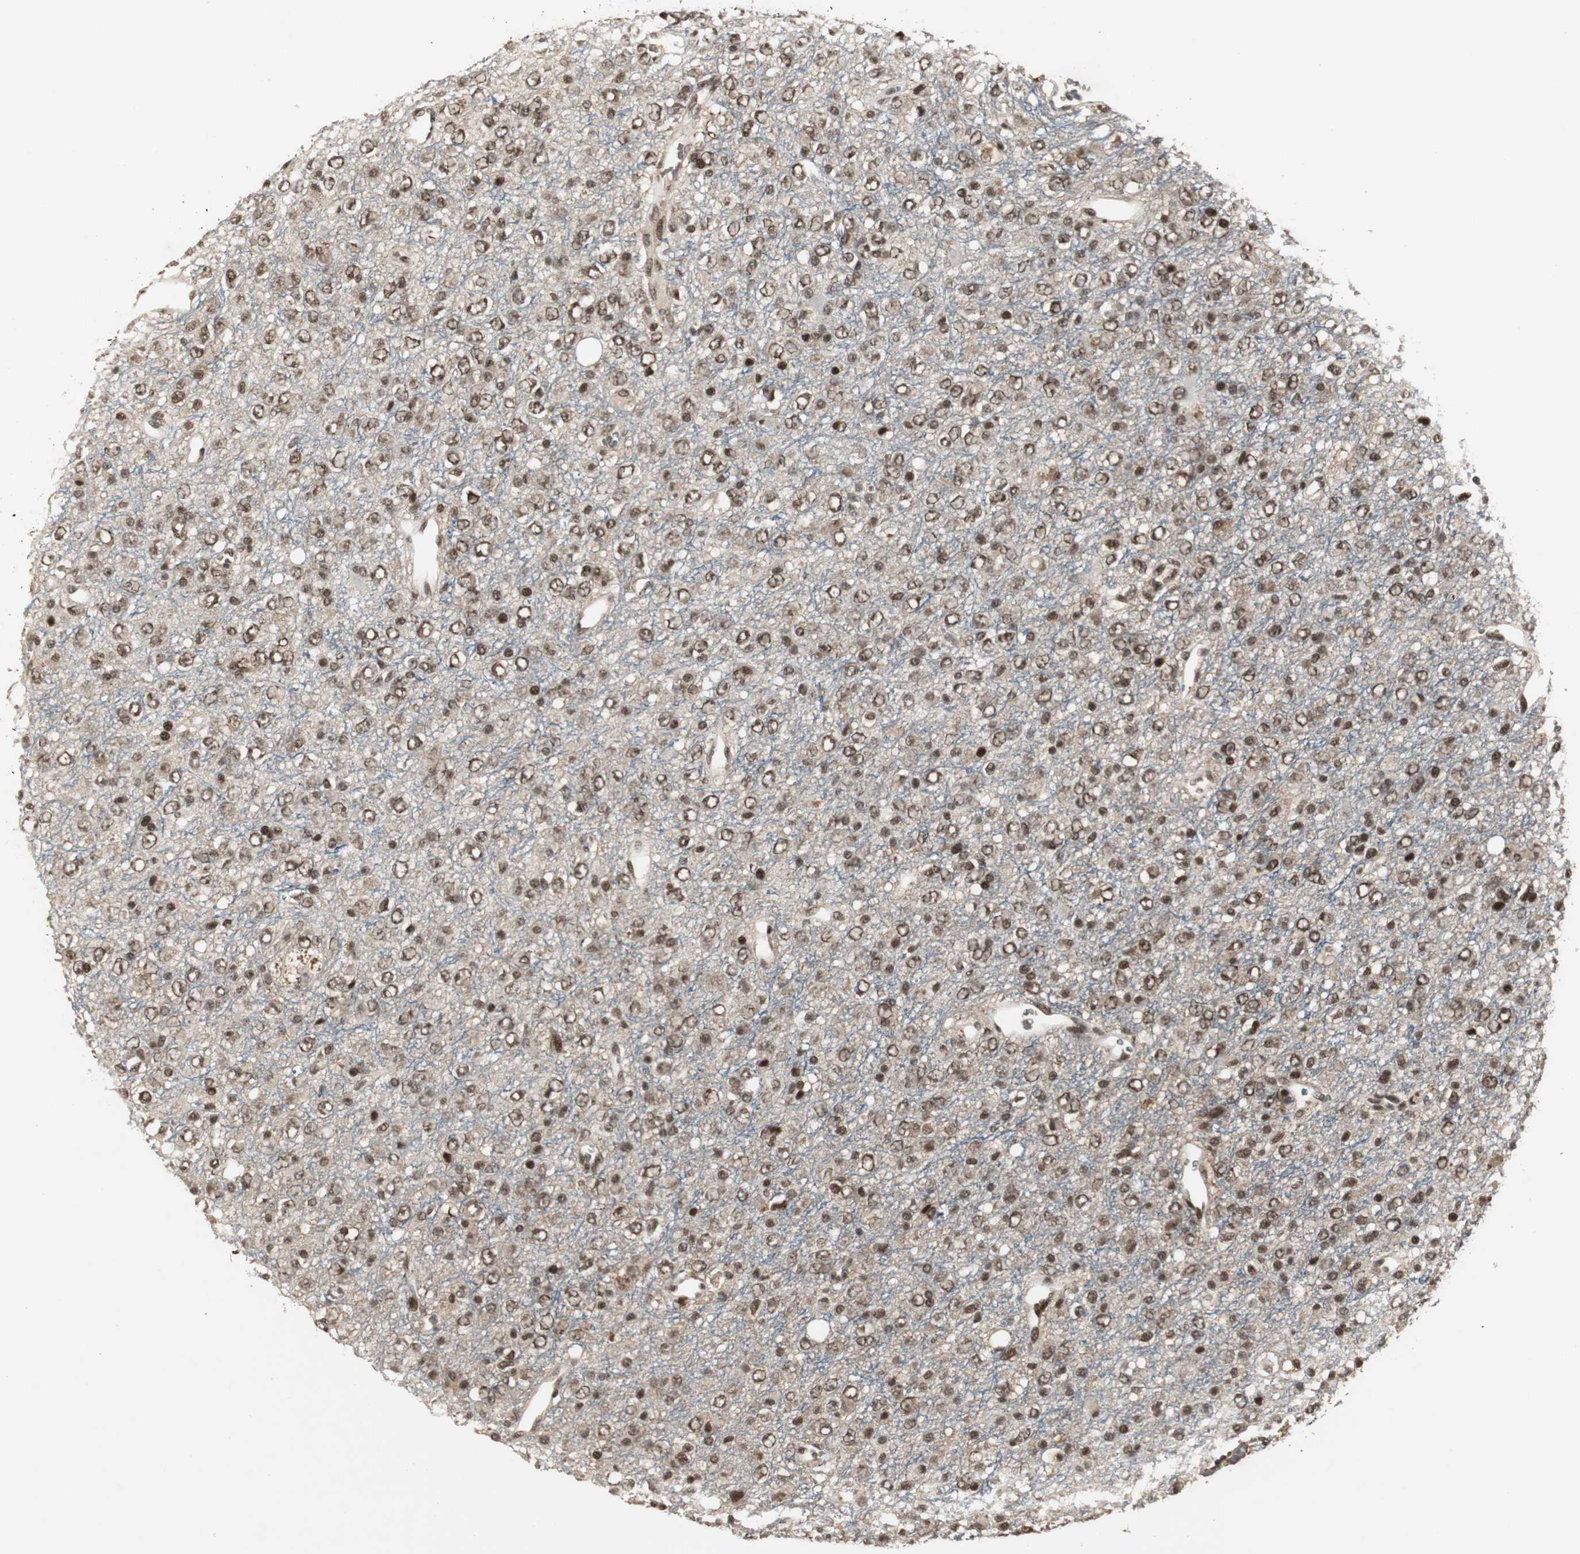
{"staining": {"intensity": "moderate", "quantity": ">75%", "location": "cytoplasmic/membranous,nuclear"}, "tissue": "glioma", "cell_type": "Tumor cells", "image_type": "cancer", "snomed": [{"axis": "morphology", "description": "Glioma, malignant, High grade"}, {"axis": "topography", "description": "pancreas cauda"}], "caption": "Immunohistochemical staining of glioma reveals medium levels of moderate cytoplasmic/membranous and nuclear positivity in approximately >75% of tumor cells. (DAB (3,3'-diaminobenzidine) = brown stain, brightfield microscopy at high magnification).", "gene": "TAF5", "patient": {"sex": "male", "age": 60}}